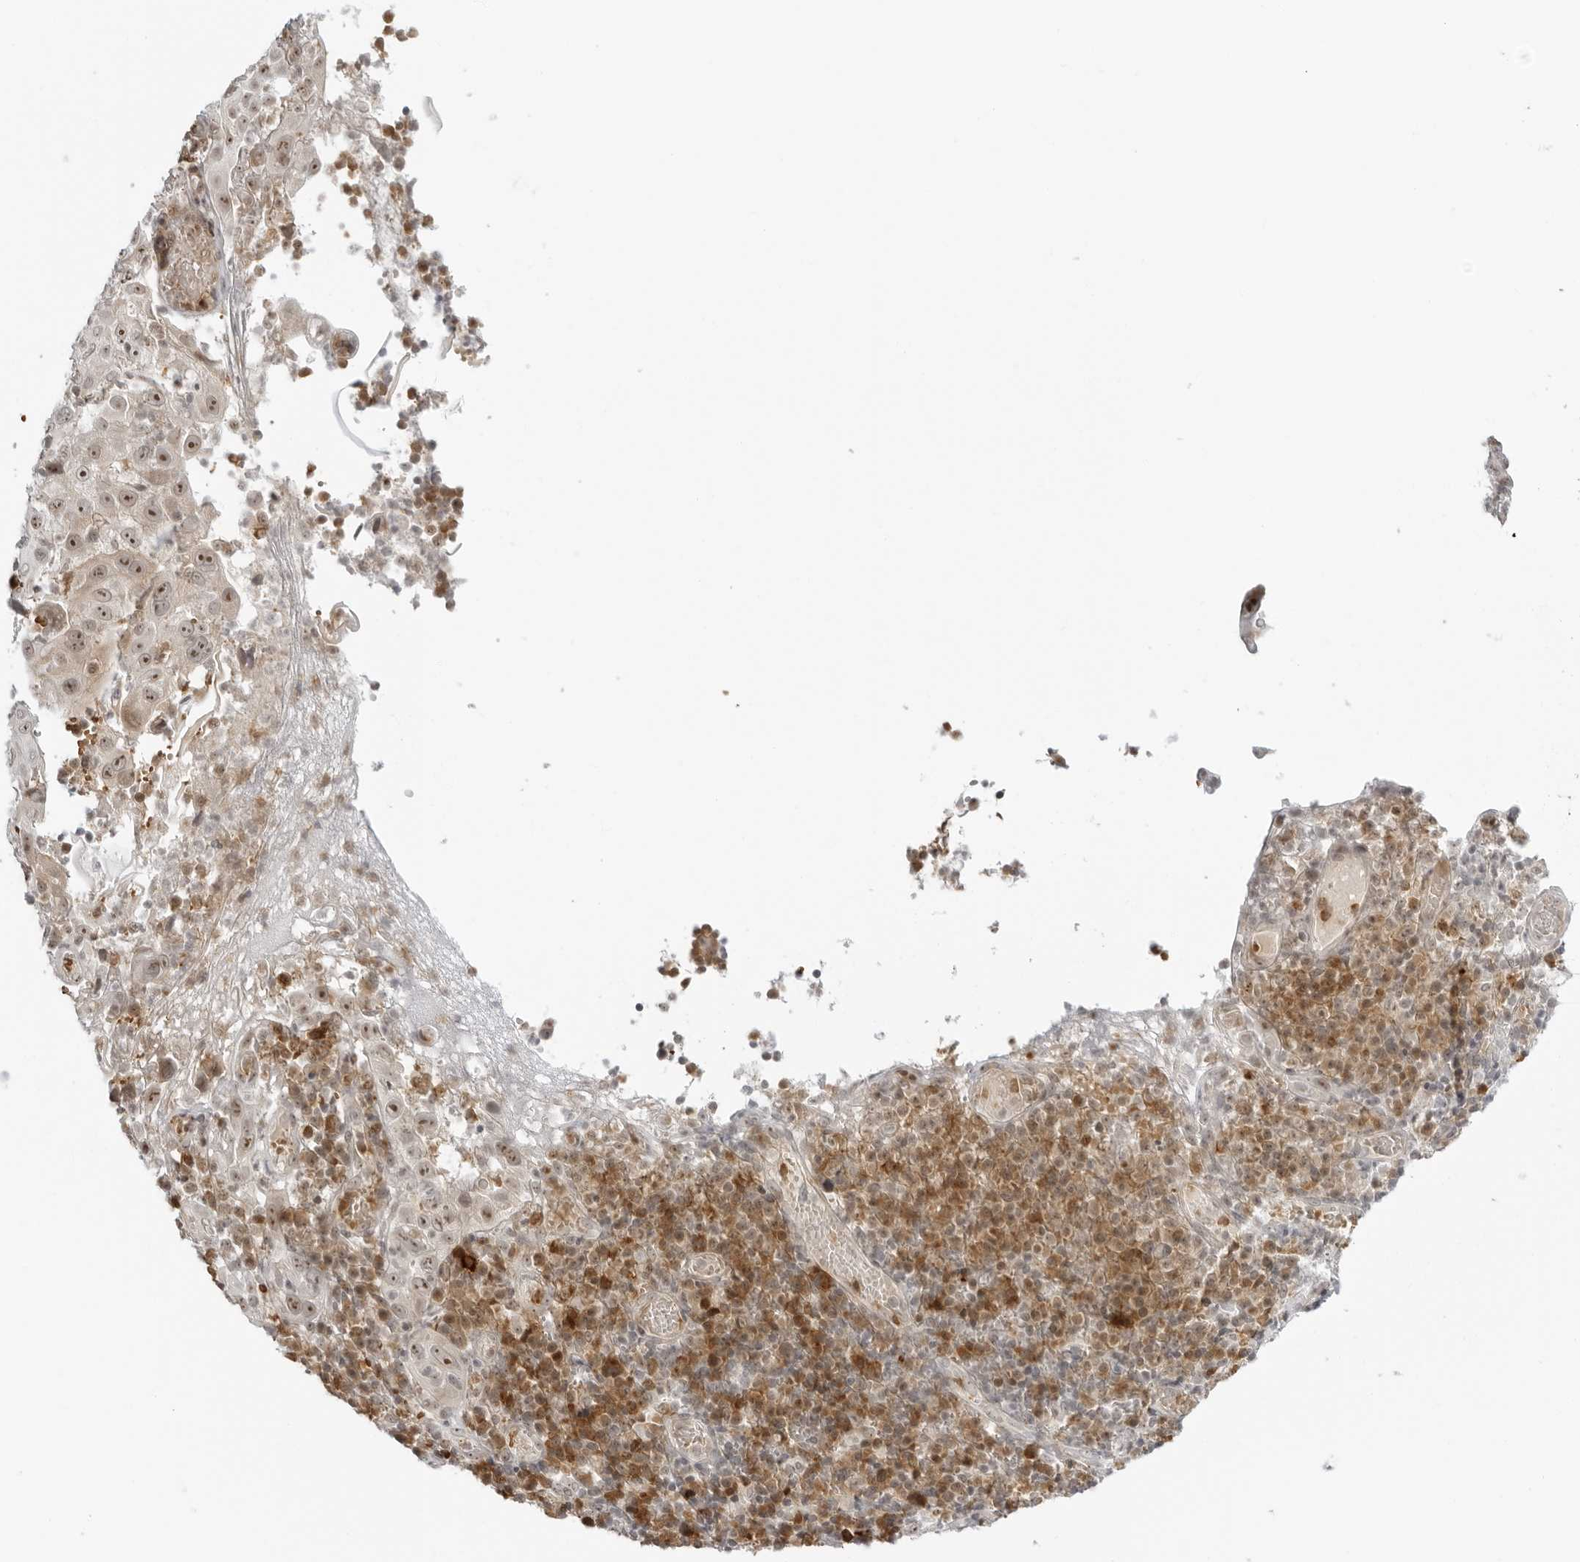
{"staining": {"intensity": "moderate", "quantity": "<25%", "location": "nuclear"}, "tissue": "cervical cancer", "cell_type": "Tumor cells", "image_type": "cancer", "snomed": [{"axis": "morphology", "description": "Squamous cell carcinoma, NOS"}, {"axis": "topography", "description": "Cervix"}], "caption": "Immunohistochemical staining of human cervical cancer (squamous cell carcinoma) exhibits low levels of moderate nuclear expression in approximately <25% of tumor cells. The staining was performed using DAB to visualize the protein expression in brown, while the nuclei were stained in blue with hematoxylin (Magnification: 20x).", "gene": "SUGCT", "patient": {"sex": "female", "age": 46}}